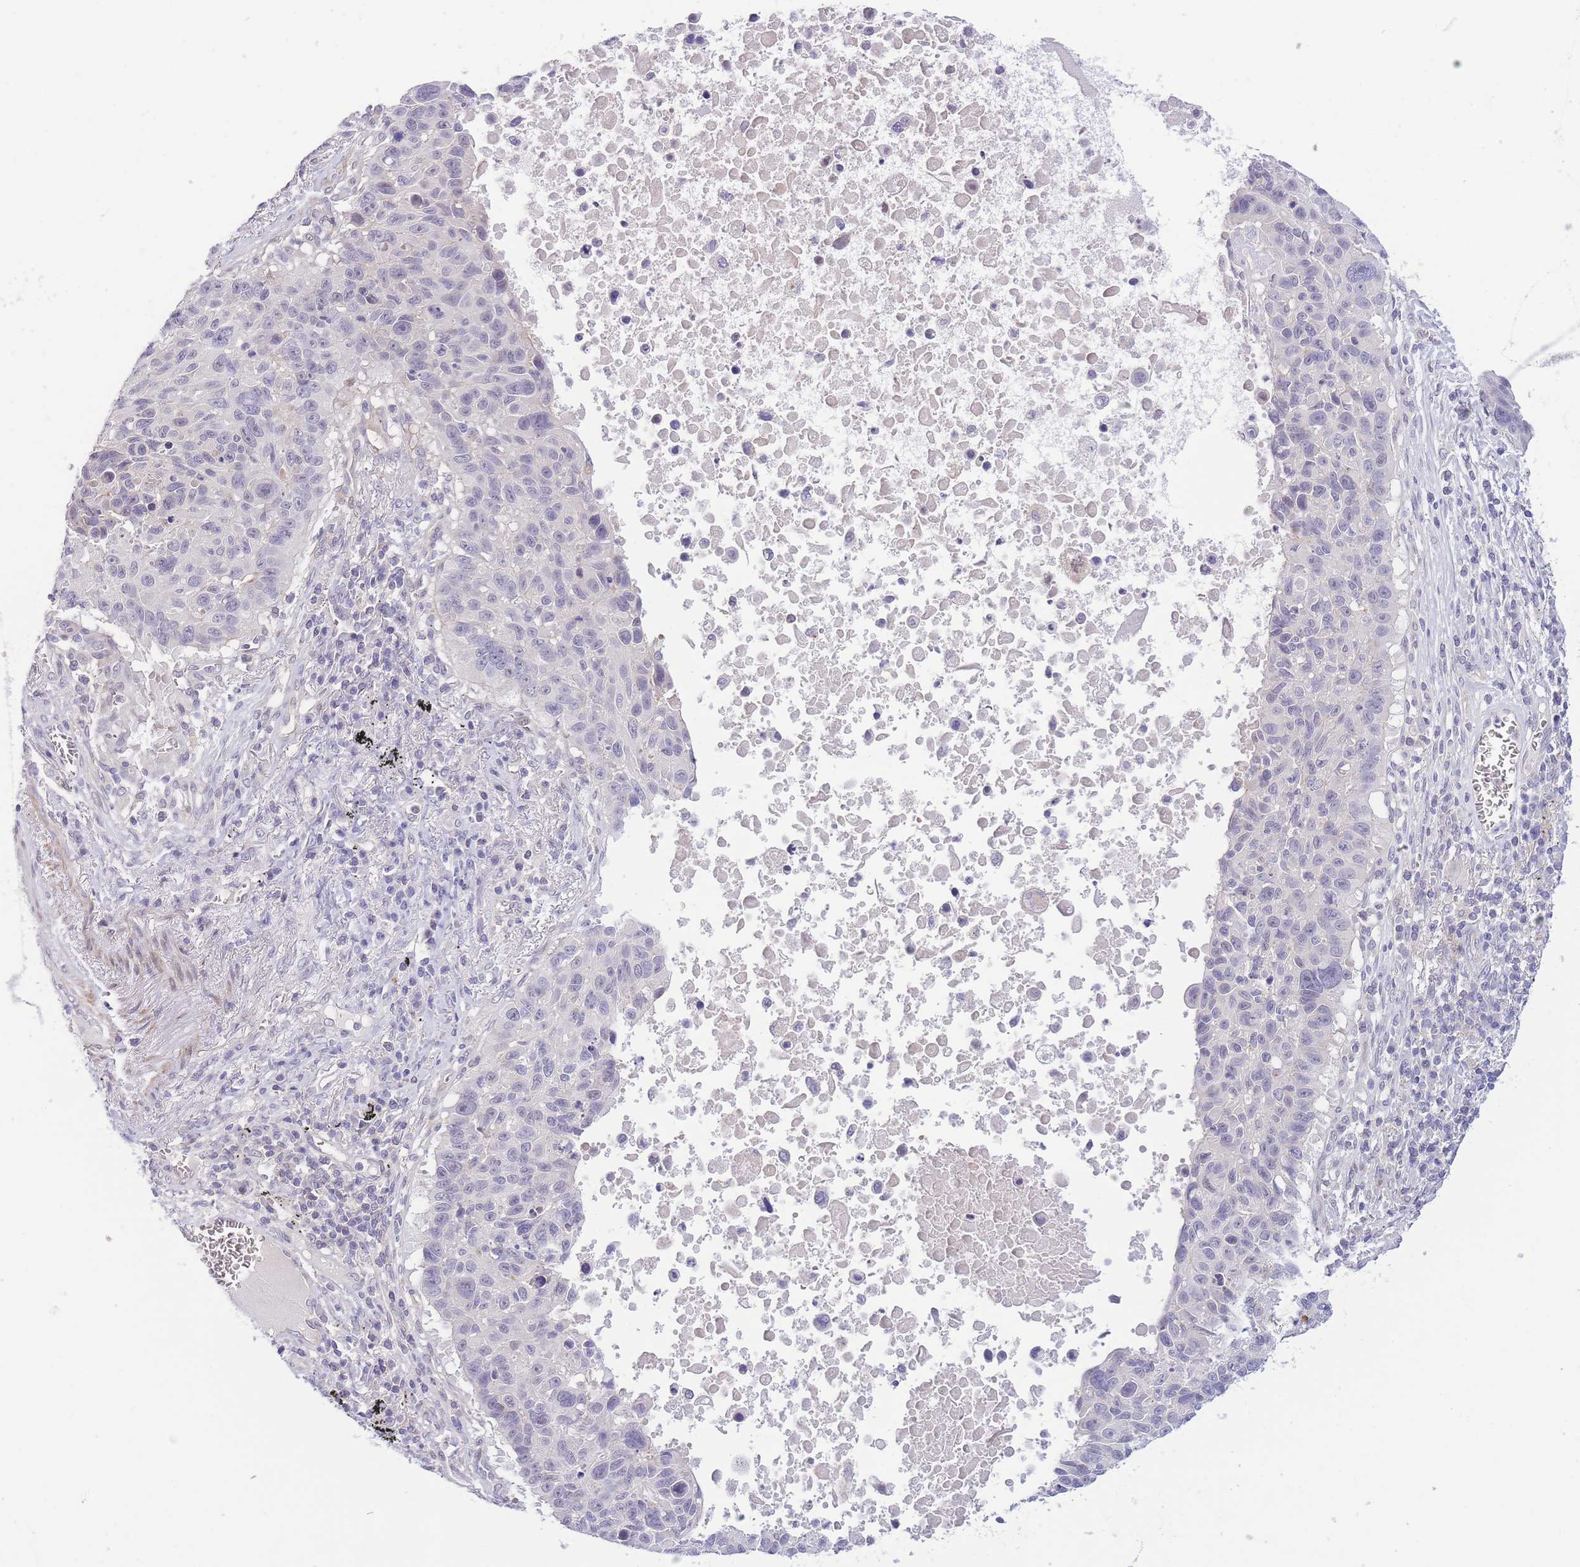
{"staining": {"intensity": "negative", "quantity": "none", "location": "none"}, "tissue": "lung cancer", "cell_type": "Tumor cells", "image_type": "cancer", "snomed": [{"axis": "morphology", "description": "Squamous cell carcinoma, NOS"}, {"axis": "topography", "description": "Lung"}], "caption": "An image of squamous cell carcinoma (lung) stained for a protein exhibits no brown staining in tumor cells.", "gene": "C9orf152", "patient": {"sex": "male", "age": 66}}